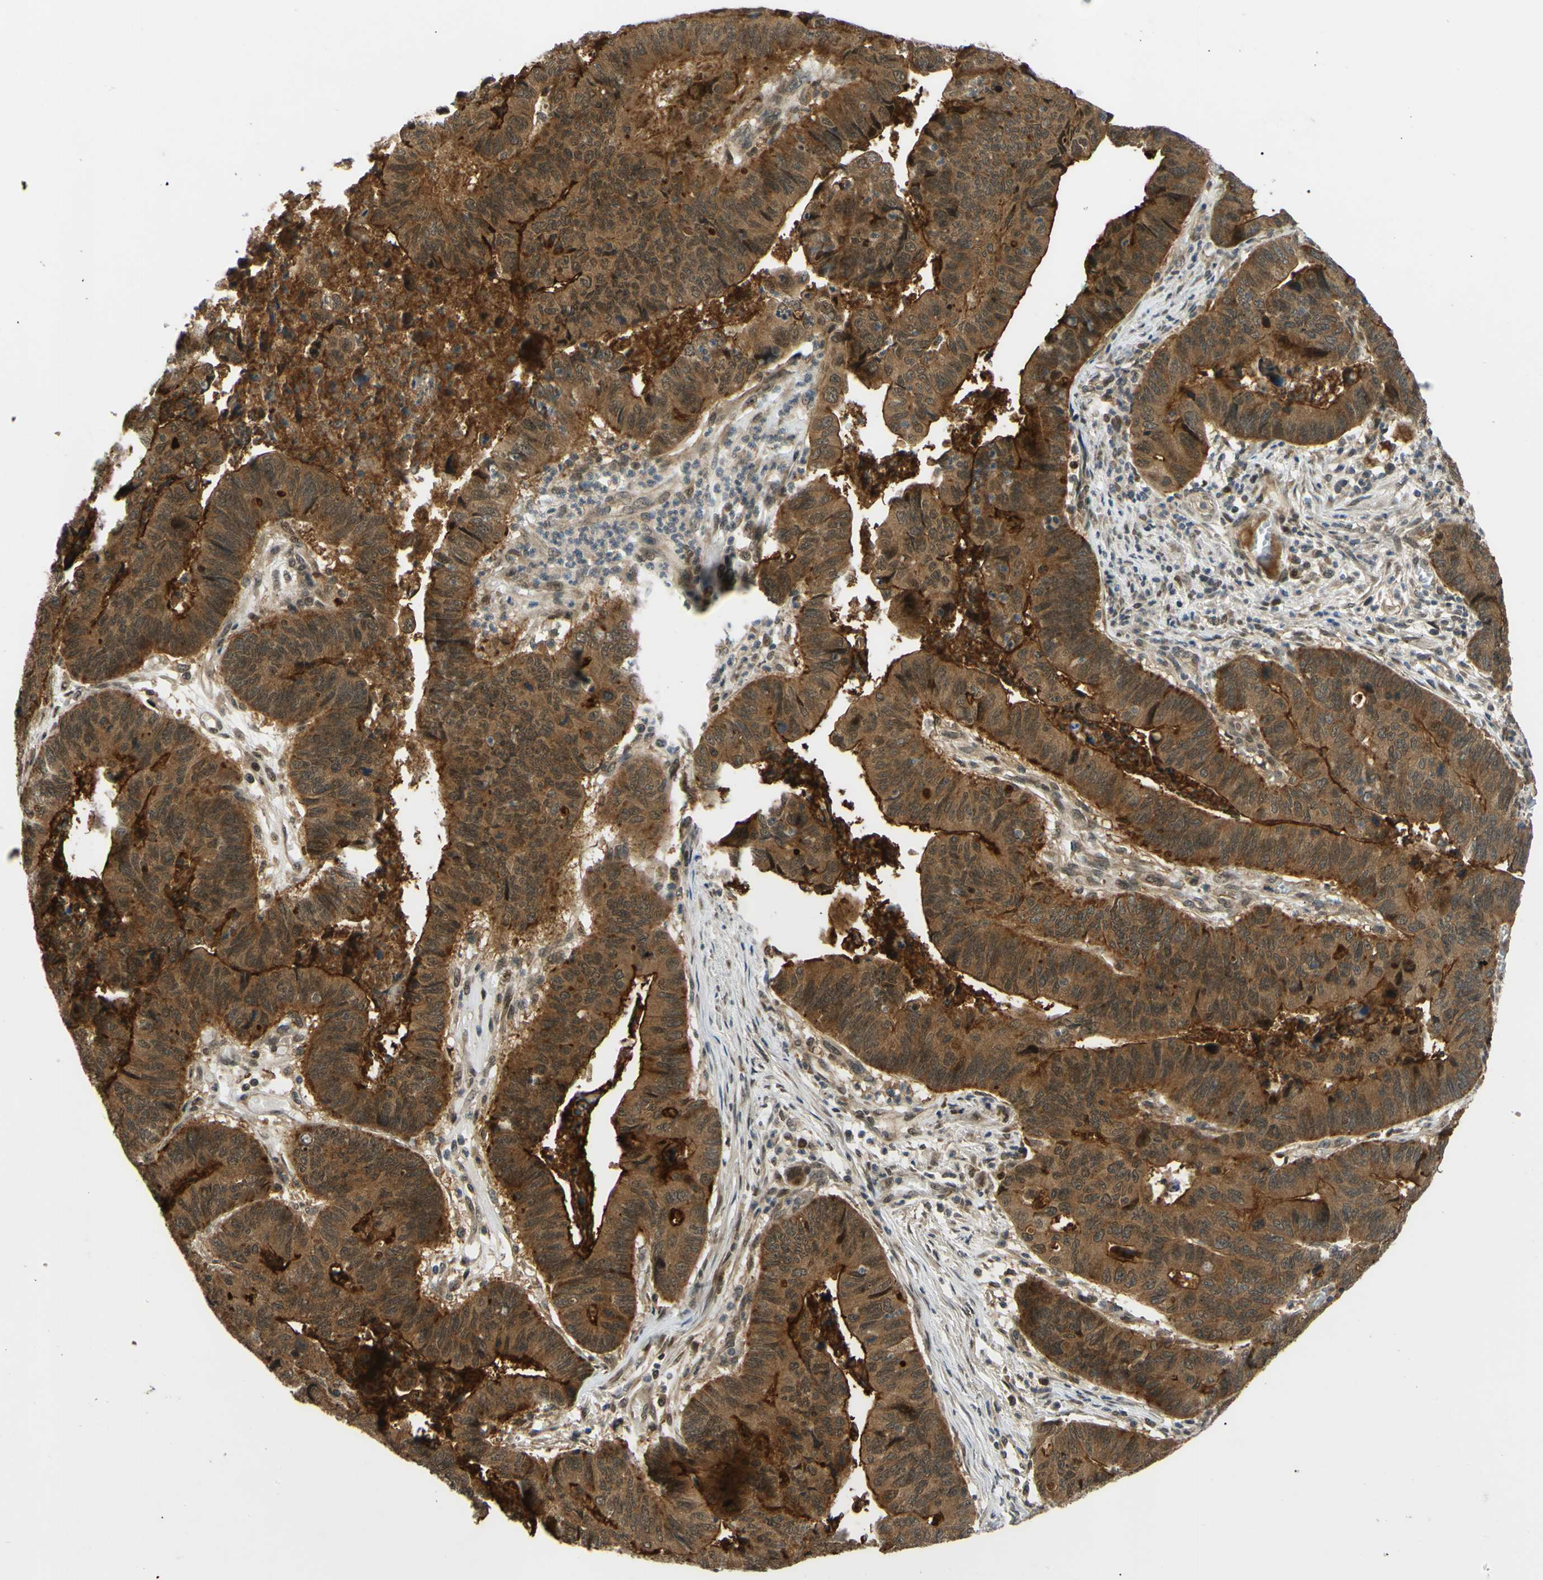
{"staining": {"intensity": "moderate", "quantity": ">75%", "location": "cytoplasmic/membranous"}, "tissue": "stomach cancer", "cell_type": "Tumor cells", "image_type": "cancer", "snomed": [{"axis": "morphology", "description": "Adenocarcinoma, NOS"}, {"axis": "topography", "description": "Stomach, lower"}], "caption": "This is an image of IHC staining of stomach cancer (adenocarcinoma), which shows moderate staining in the cytoplasmic/membranous of tumor cells.", "gene": "ABCC8", "patient": {"sex": "male", "age": 77}}